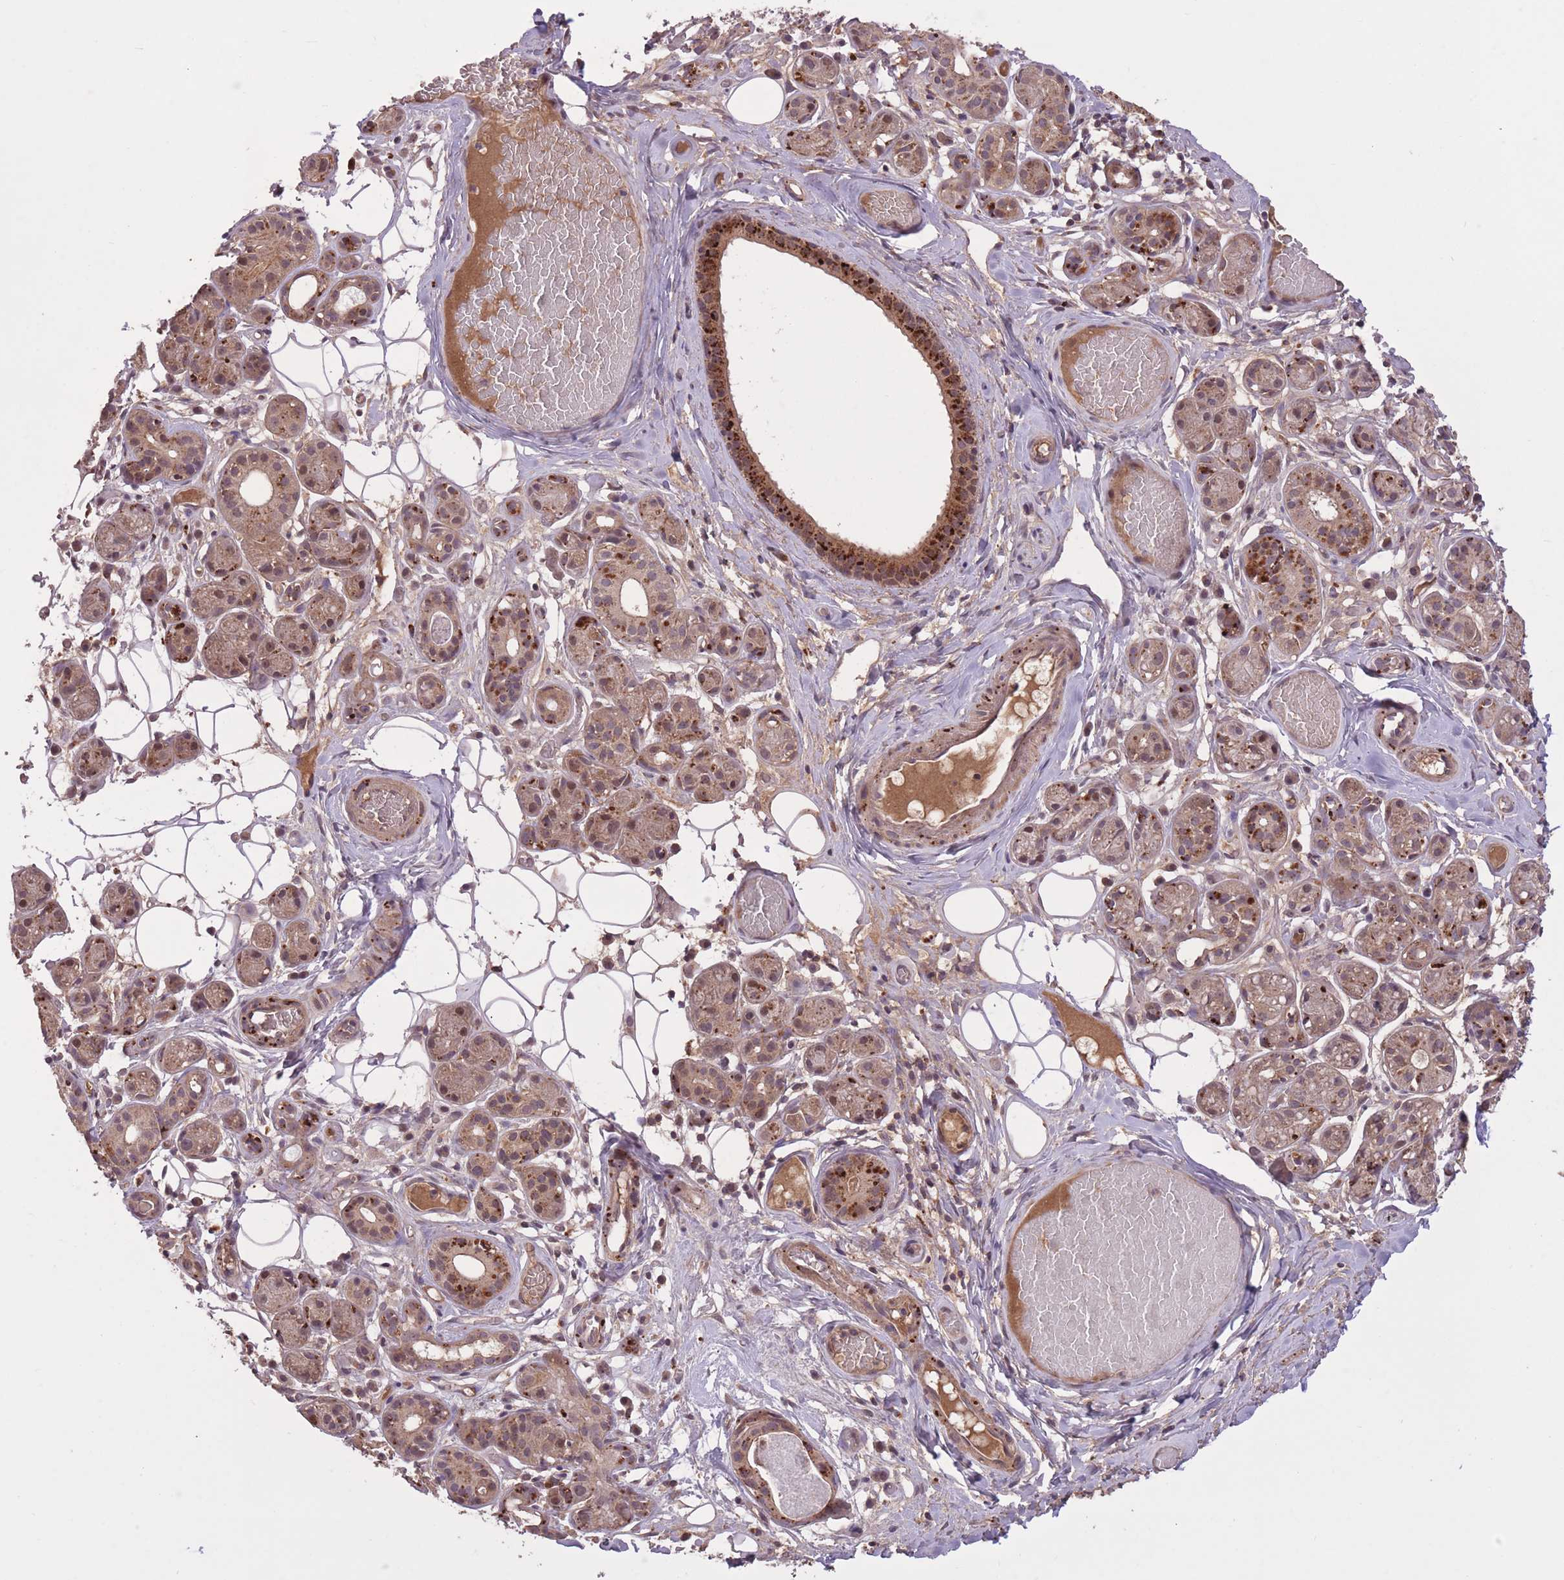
{"staining": {"intensity": "strong", "quantity": "25%-75%", "location": "cytoplasmic/membranous"}, "tissue": "salivary gland", "cell_type": "Glandular cells", "image_type": "normal", "snomed": [{"axis": "morphology", "description": "Normal tissue, NOS"}, {"axis": "topography", "description": "Salivary gland"}], "caption": "Salivary gland stained with a brown dye exhibits strong cytoplasmic/membranous positive staining in approximately 25%-75% of glandular cells.", "gene": "POLR3F", "patient": {"sex": "male", "age": 82}}